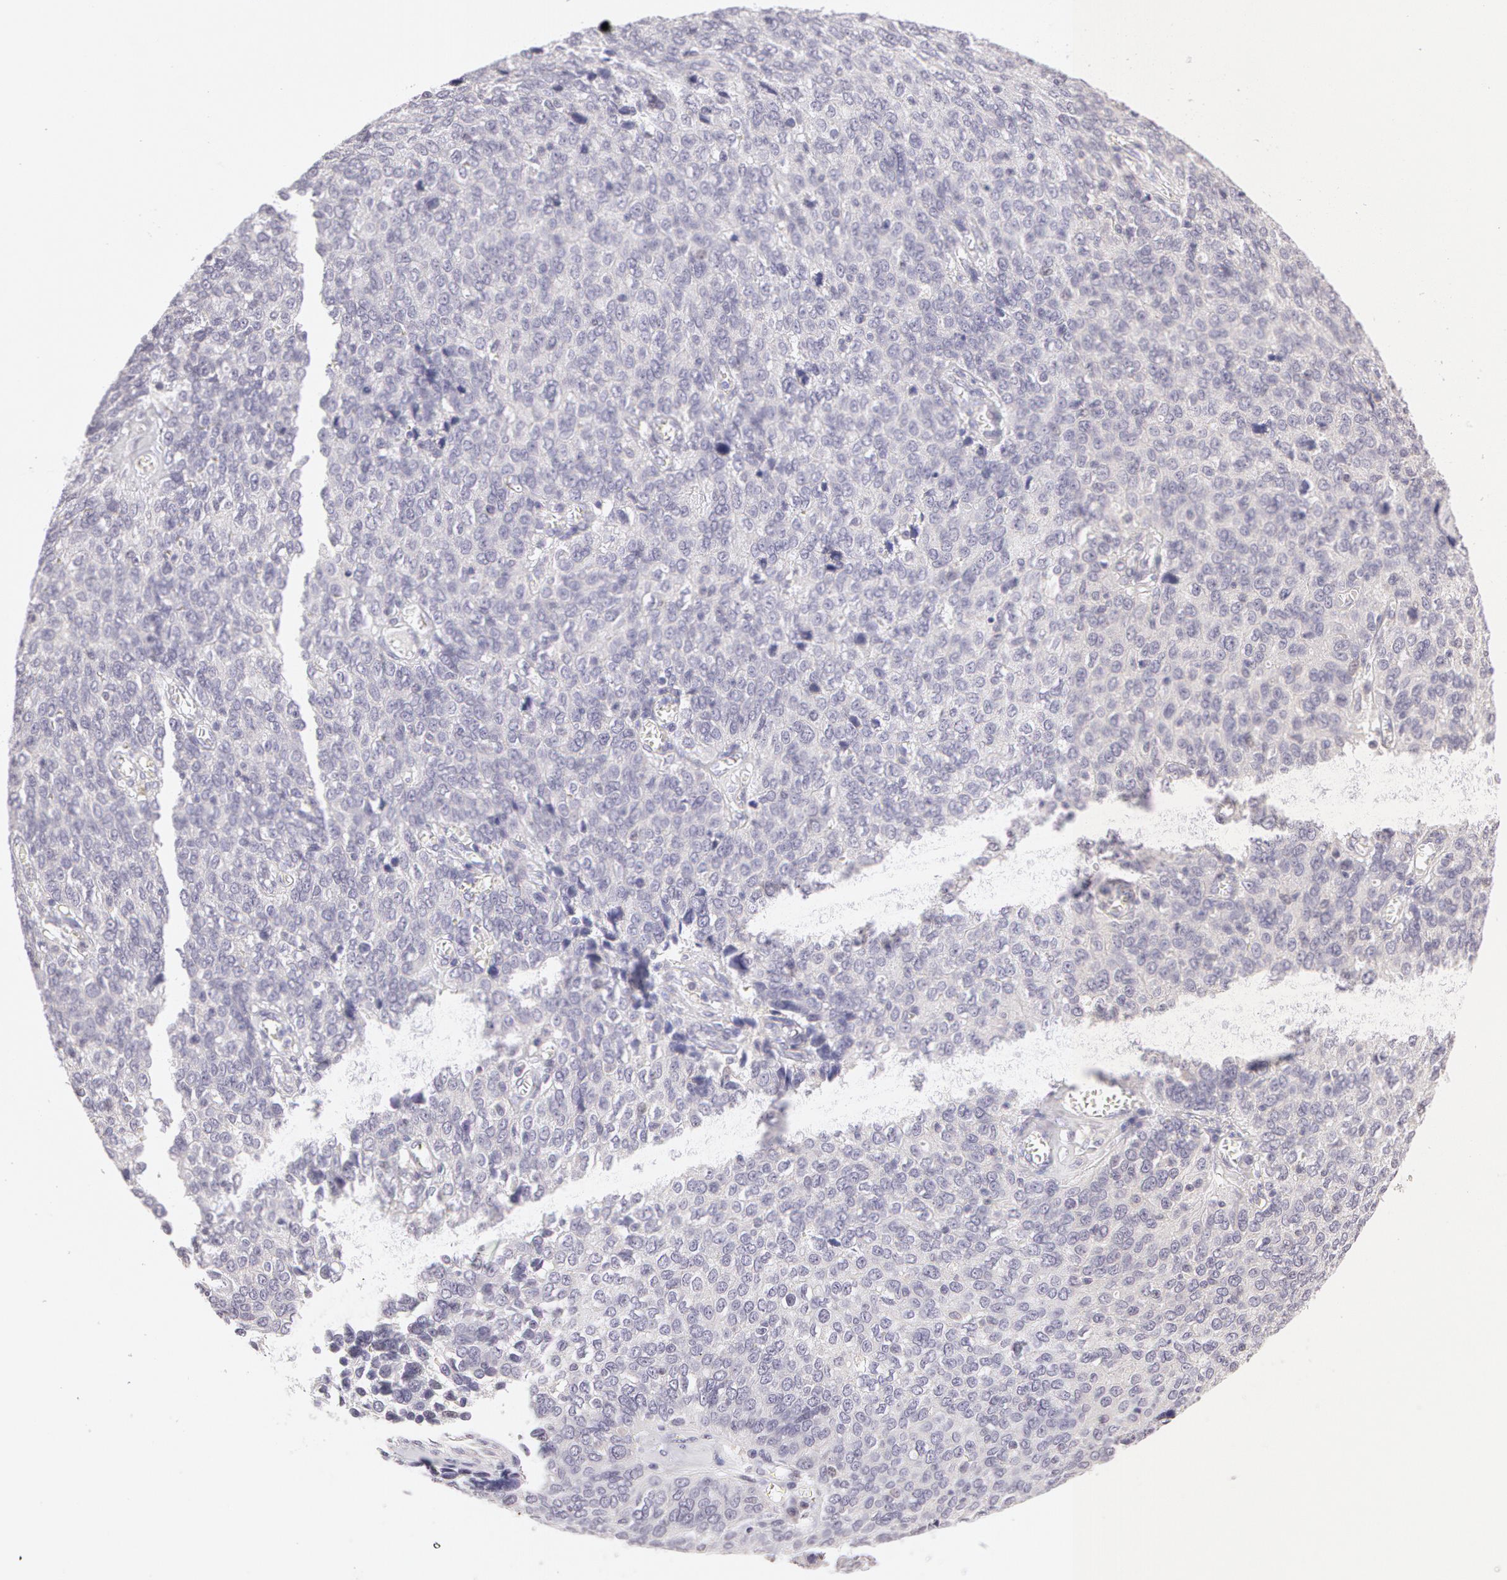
{"staining": {"intensity": "negative", "quantity": "none", "location": "none"}, "tissue": "ovarian cancer", "cell_type": "Tumor cells", "image_type": "cancer", "snomed": [{"axis": "morphology", "description": "Carcinoma, endometroid"}, {"axis": "topography", "description": "Ovary"}], "caption": "A photomicrograph of endometroid carcinoma (ovarian) stained for a protein demonstrates no brown staining in tumor cells.", "gene": "ZNF597", "patient": {"sex": "female", "age": 75}}